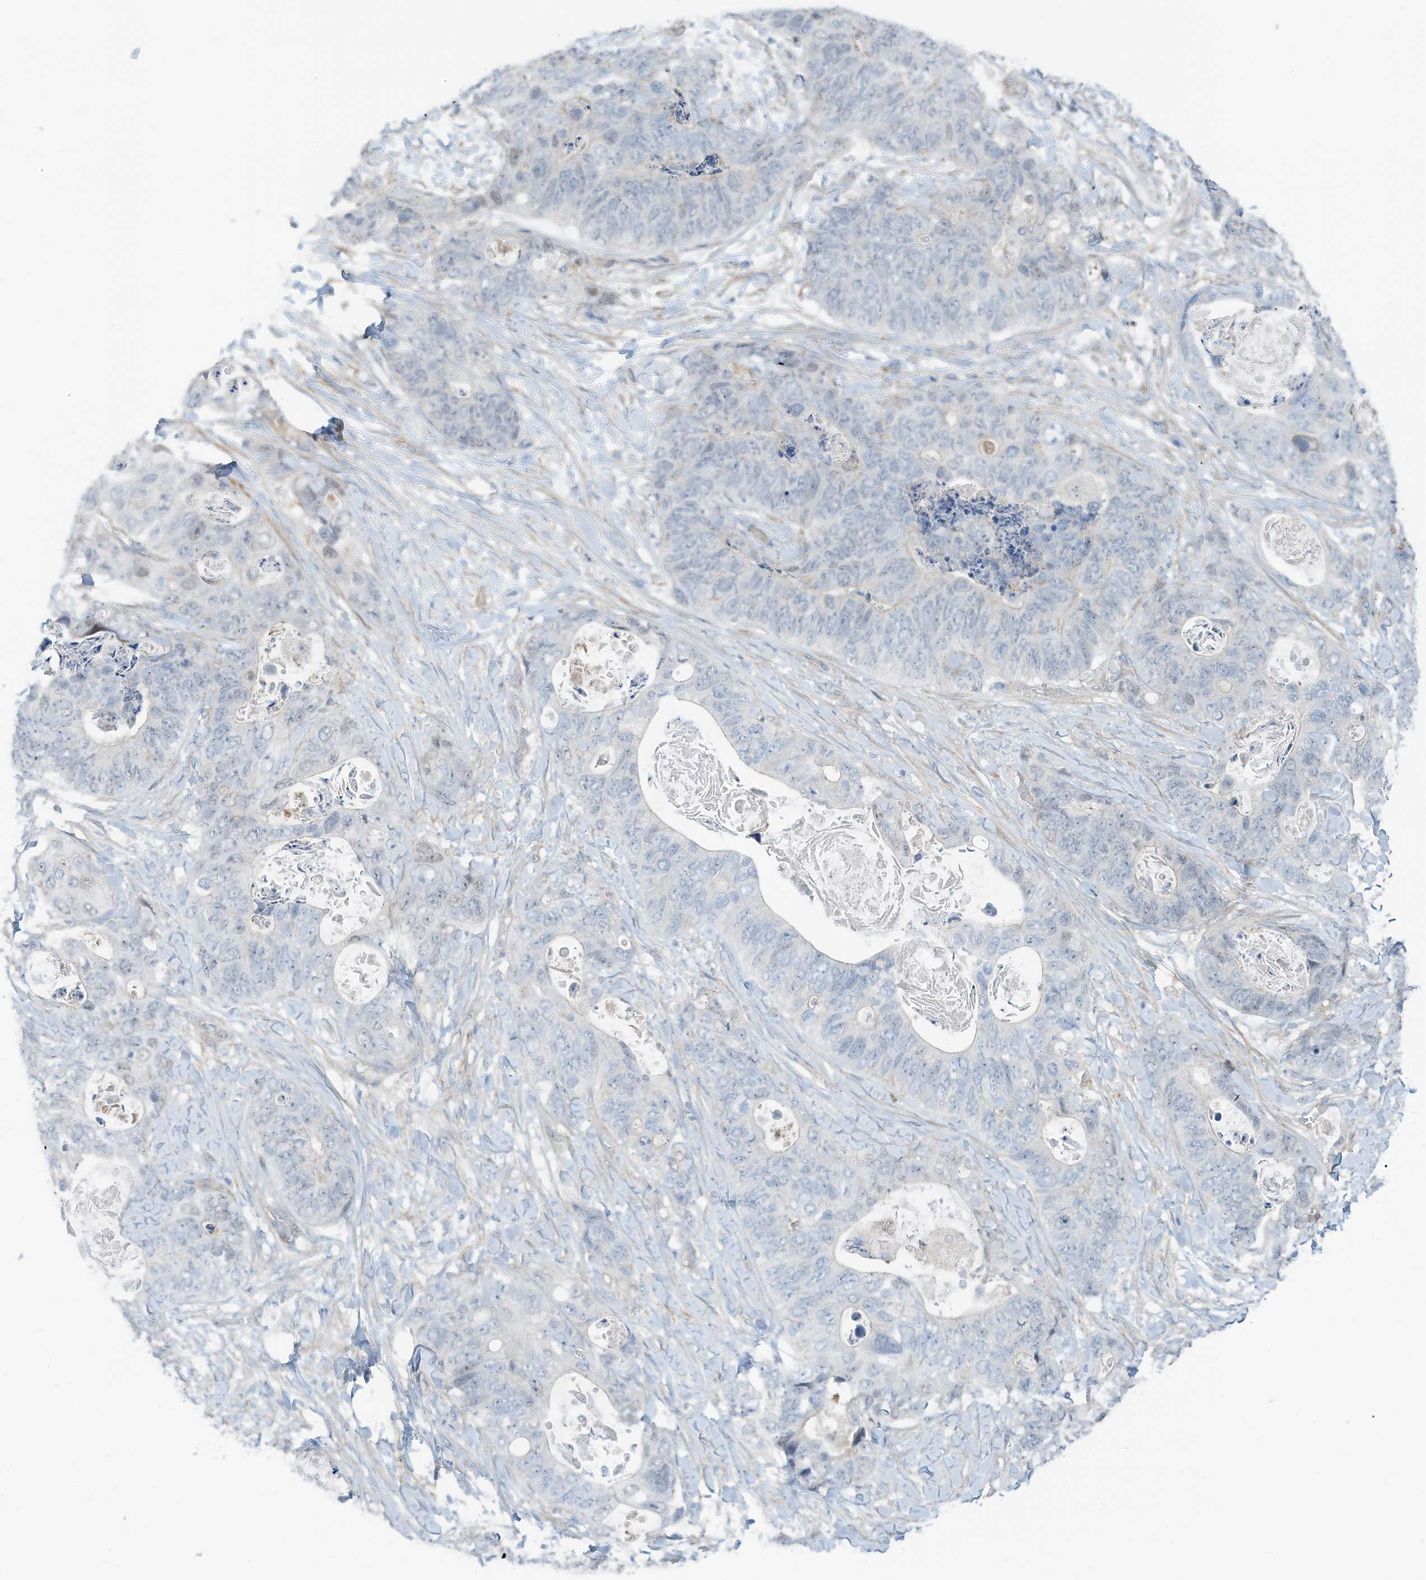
{"staining": {"intensity": "negative", "quantity": "none", "location": "none"}, "tissue": "stomach cancer", "cell_type": "Tumor cells", "image_type": "cancer", "snomed": [{"axis": "morphology", "description": "Adenocarcinoma, NOS"}, {"axis": "topography", "description": "Stomach"}], "caption": "Immunohistochemistry histopathology image of human stomach cancer stained for a protein (brown), which displays no staining in tumor cells.", "gene": "ZNF846", "patient": {"sex": "female", "age": 89}}